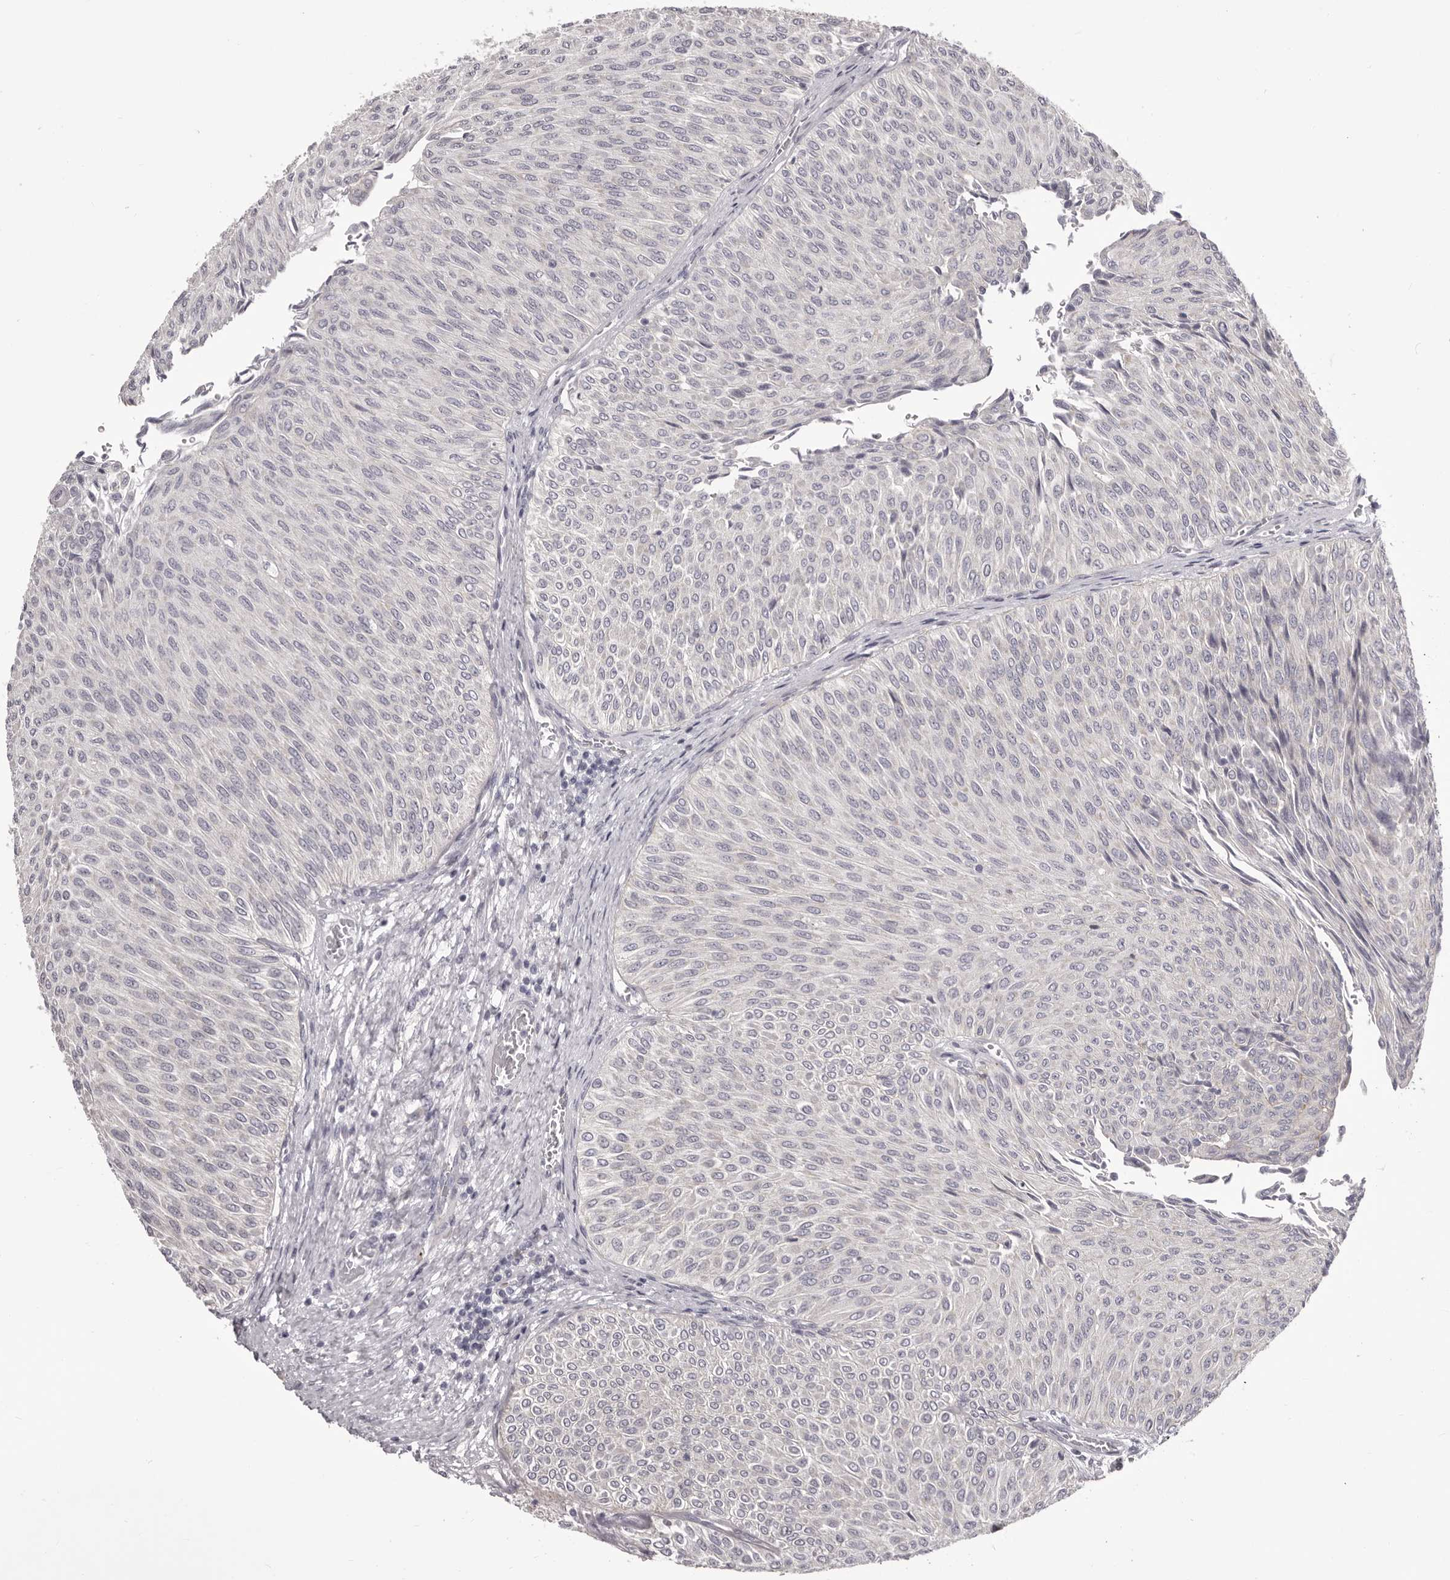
{"staining": {"intensity": "negative", "quantity": "none", "location": "none"}, "tissue": "urothelial cancer", "cell_type": "Tumor cells", "image_type": "cancer", "snomed": [{"axis": "morphology", "description": "Urothelial carcinoma, Low grade"}, {"axis": "topography", "description": "Urinary bladder"}], "caption": "IHC image of urothelial cancer stained for a protein (brown), which exhibits no positivity in tumor cells.", "gene": "OTUD3", "patient": {"sex": "male", "age": 78}}